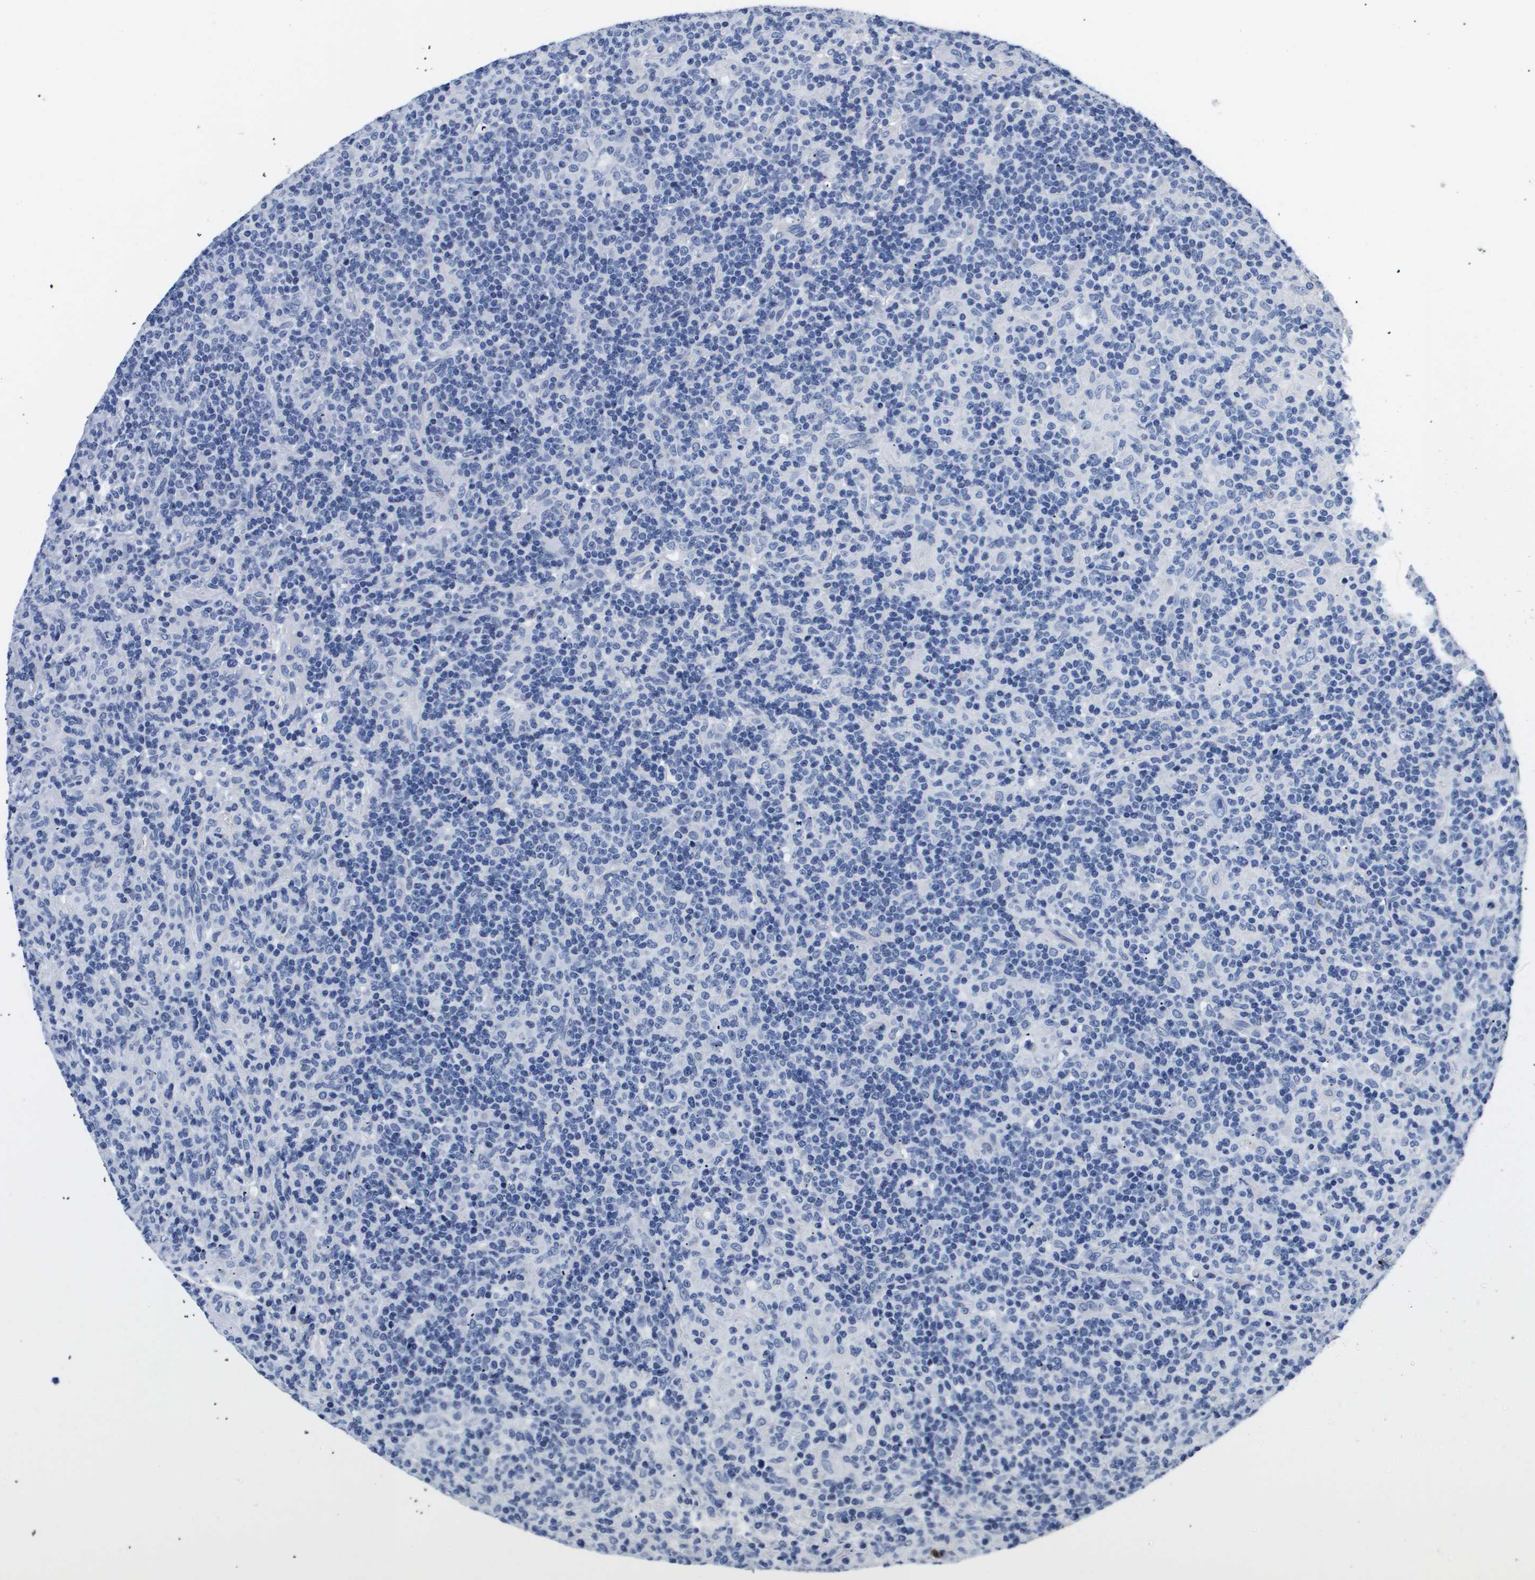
{"staining": {"intensity": "negative", "quantity": "none", "location": "none"}, "tissue": "lymphoma", "cell_type": "Tumor cells", "image_type": "cancer", "snomed": [{"axis": "morphology", "description": "Hodgkin's disease, NOS"}, {"axis": "topography", "description": "Lymph node"}], "caption": "A high-resolution histopathology image shows IHC staining of Hodgkin's disease, which demonstrates no significant staining in tumor cells. (Brightfield microscopy of DAB immunohistochemistry at high magnification).", "gene": "ATP6V0A4", "patient": {"sex": "male", "age": 70}}